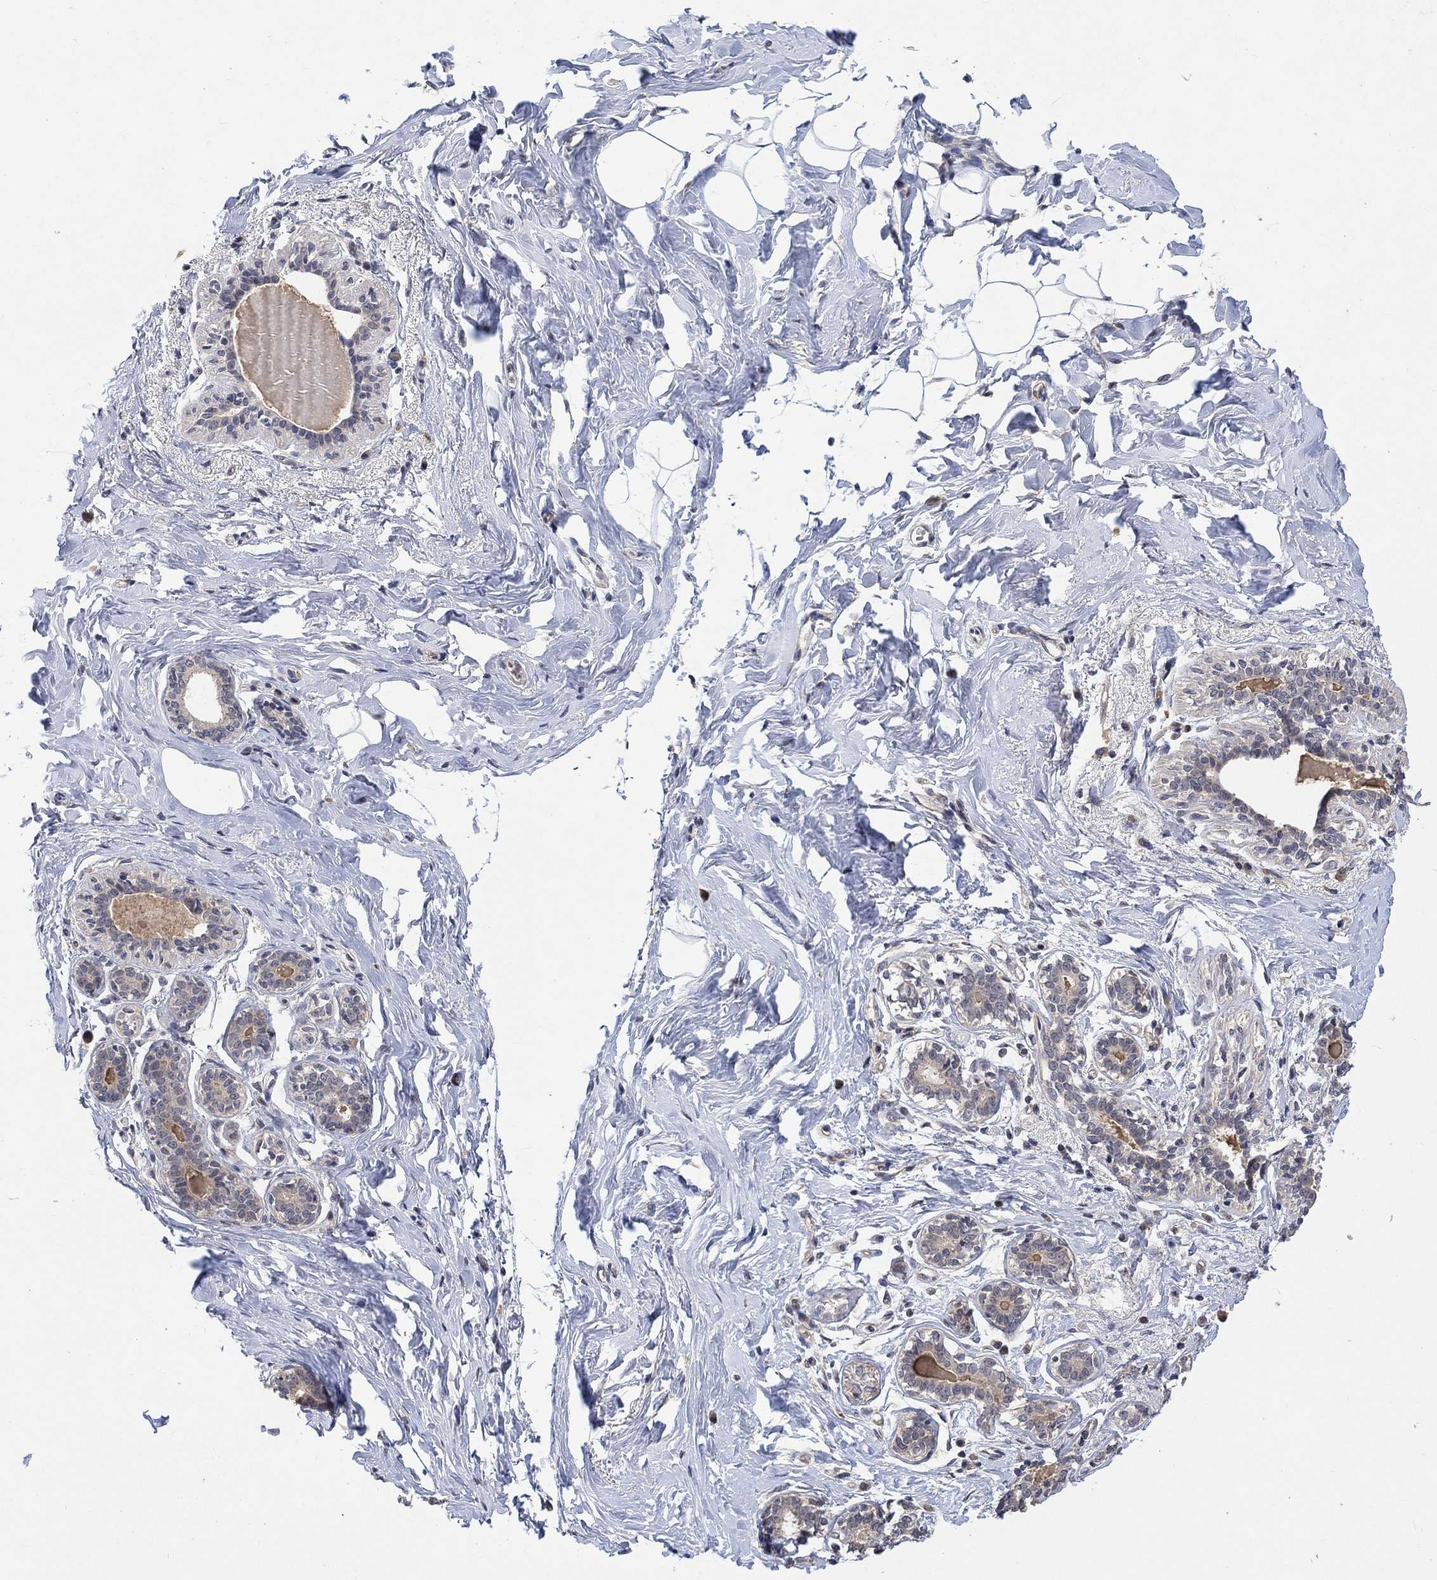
{"staining": {"intensity": "negative", "quantity": "none", "location": "none"}, "tissue": "breast", "cell_type": "Adipocytes", "image_type": "normal", "snomed": [{"axis": "morphology", "description": "Normal tissue, NOS"}, {"axis": "morphology", "description": "Lobular carcinoma, in situ"}, {"axis": "topography", "description": "Breast"}], "caption": "Immunohistochemistry photomicrograph of normal breast: breast stained with DAB (3,3'-diaminobenzidine) displays no significant protein expression in adipocytes.", "gene": "GRIN2D", "patient": {"sex": "female", "age": 35}}